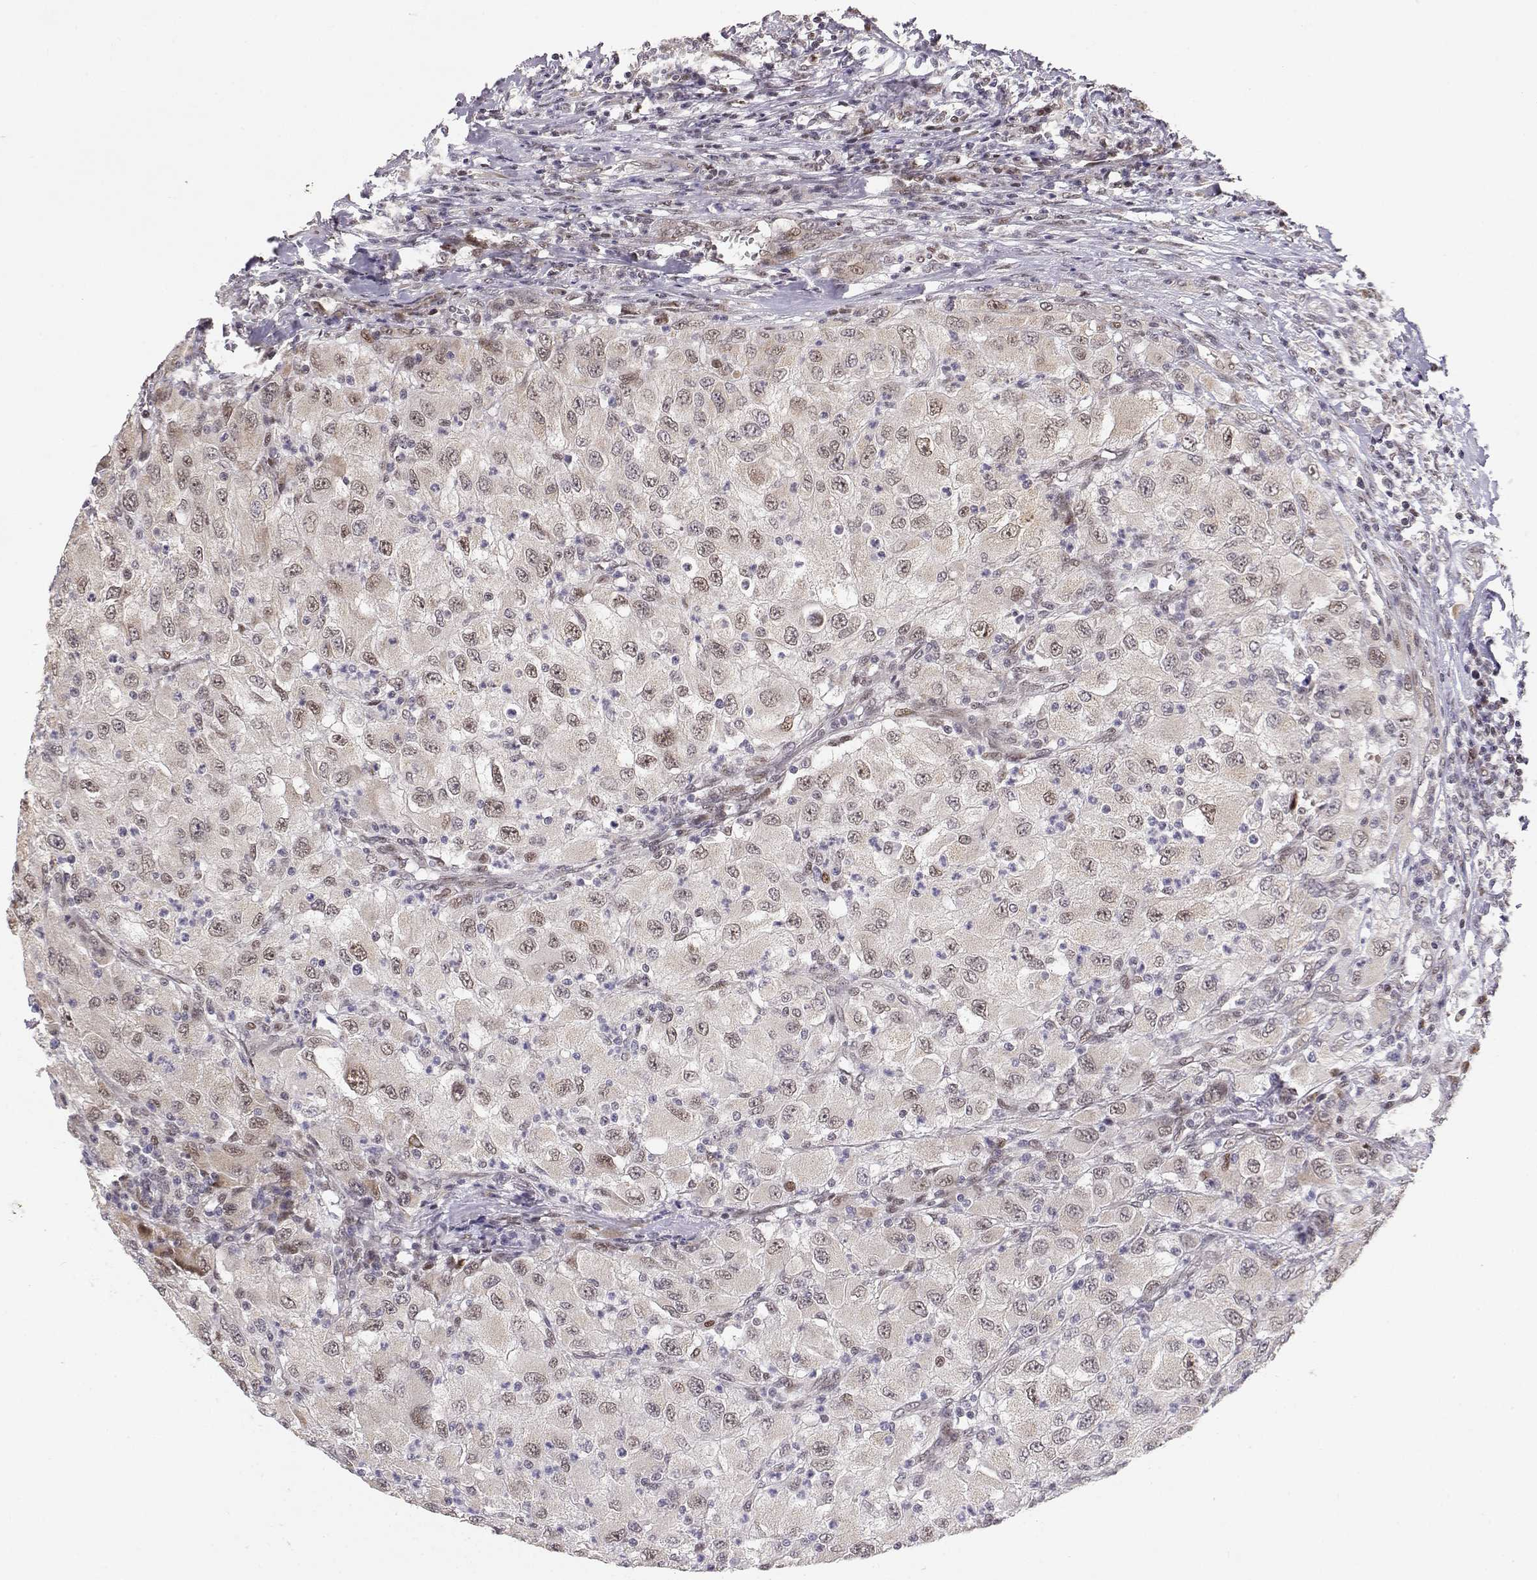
{"staining": {"intensity": "moderate", "quantity": "25%-75%", "location": "nuclear"}, "tissue": "renal cancer", "cell_type": "Tumor cells", "image_type": "cancer", "snomed": [{"axis": "morphology", "description": "Adenocarcinoma, NOS"}, {"axis": "topography", "description": "Kidney"}], "caption": "Immunohistochemical staining of human renal cancer reveals medium levels of moderate nuclear positivity in approximately 25%-75% of tumor cells.", "gene": "BRCA1", "patient": {"sex": "female", "age": 67}}